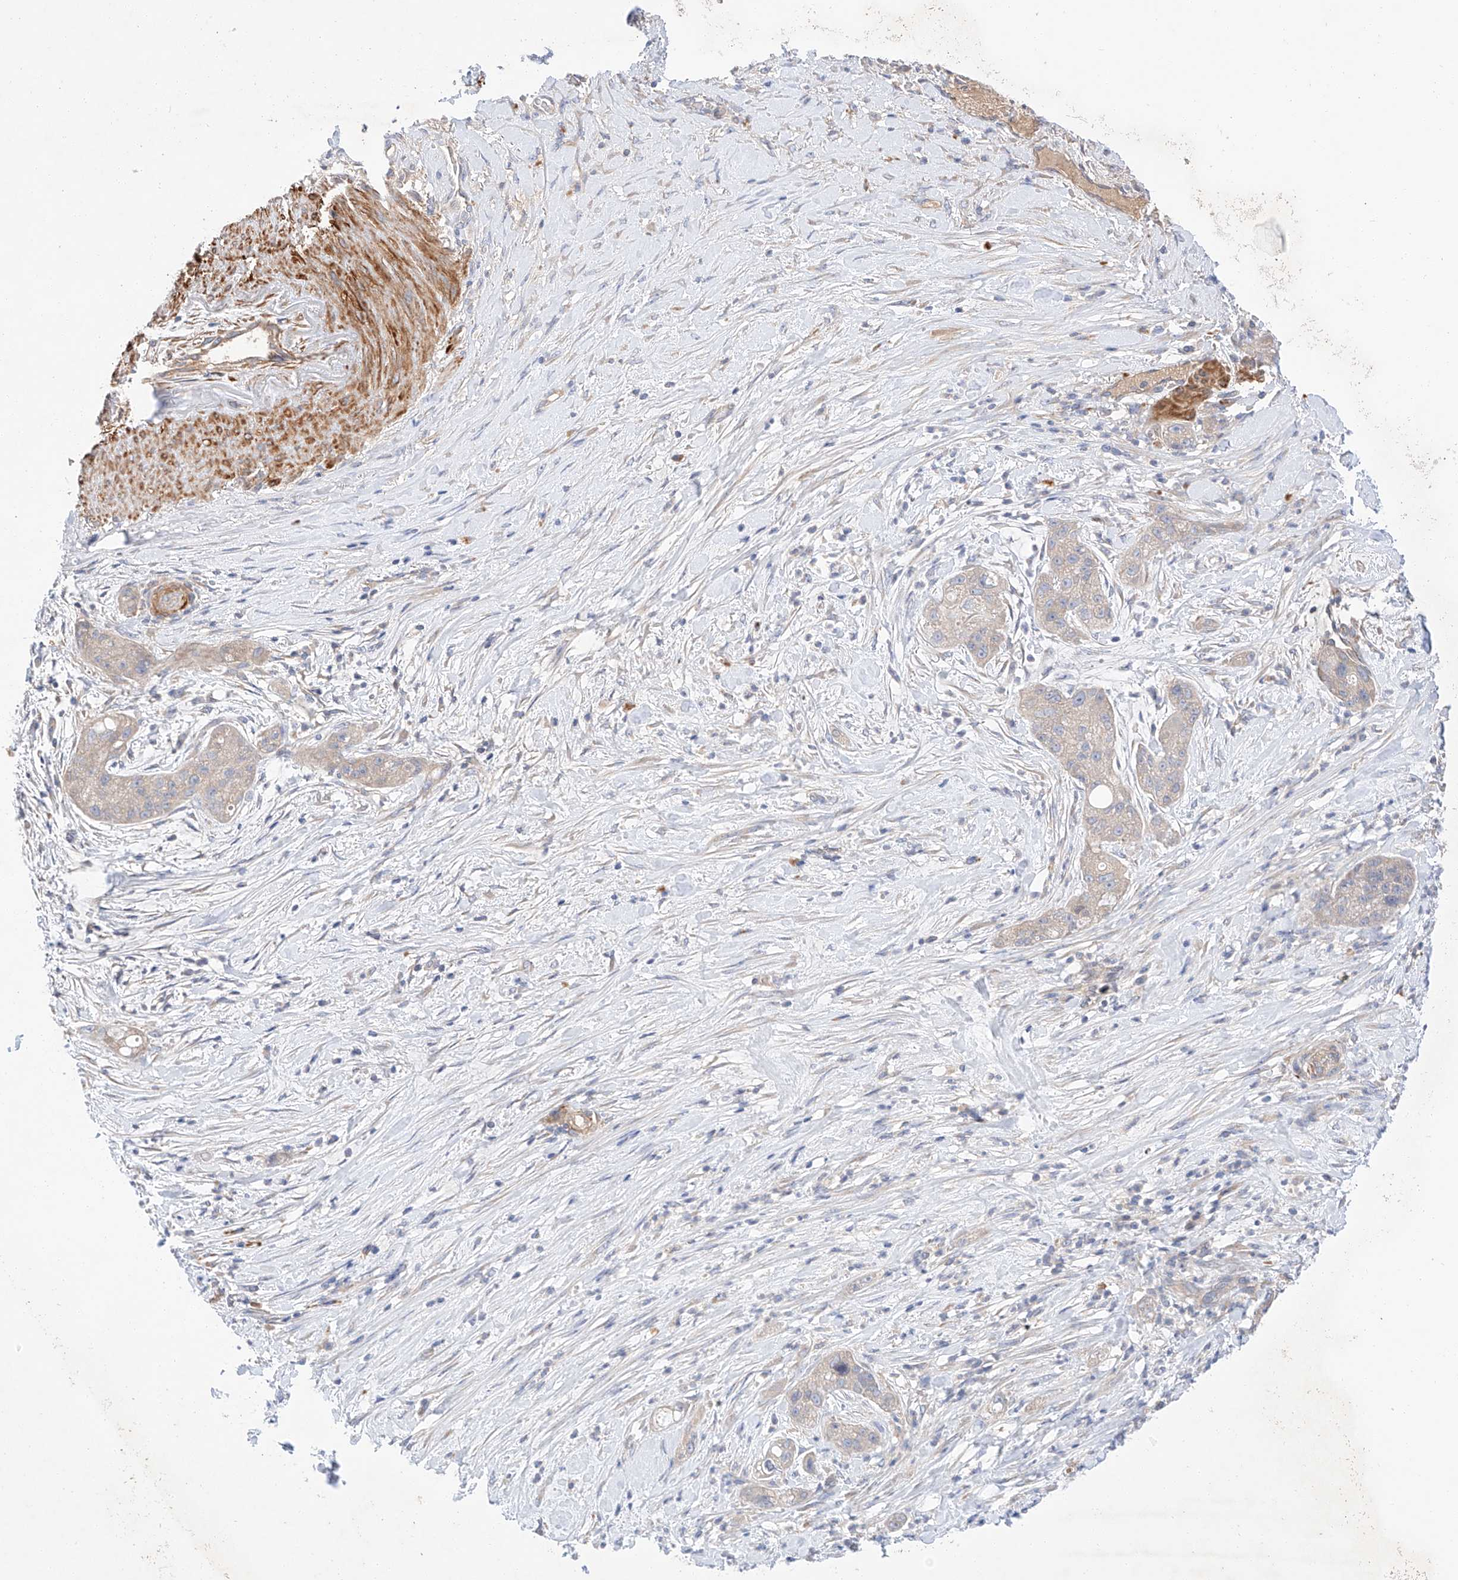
{"staining": {"intensity": "weak", "quantity": "<25%", "location": "cytoplasmic/membranous"}, "tissue": "pancreatic cancer", "cell_type": "Tumor cells", "image_type": "cancer", "snomed": [{"axis": "morphology", "description": "Adenocarcinoma, NOS"}, {"axis": "topography", "description": "Pancreas"}], "caption": "Immunohistochemistry histopathology image of human pancreatic adenocarcinoma stained for a protein (brown), which displays no positivity in tumor cells.", "gene": "C6orf118", "patient": {"sex": "female", "age": 78}}